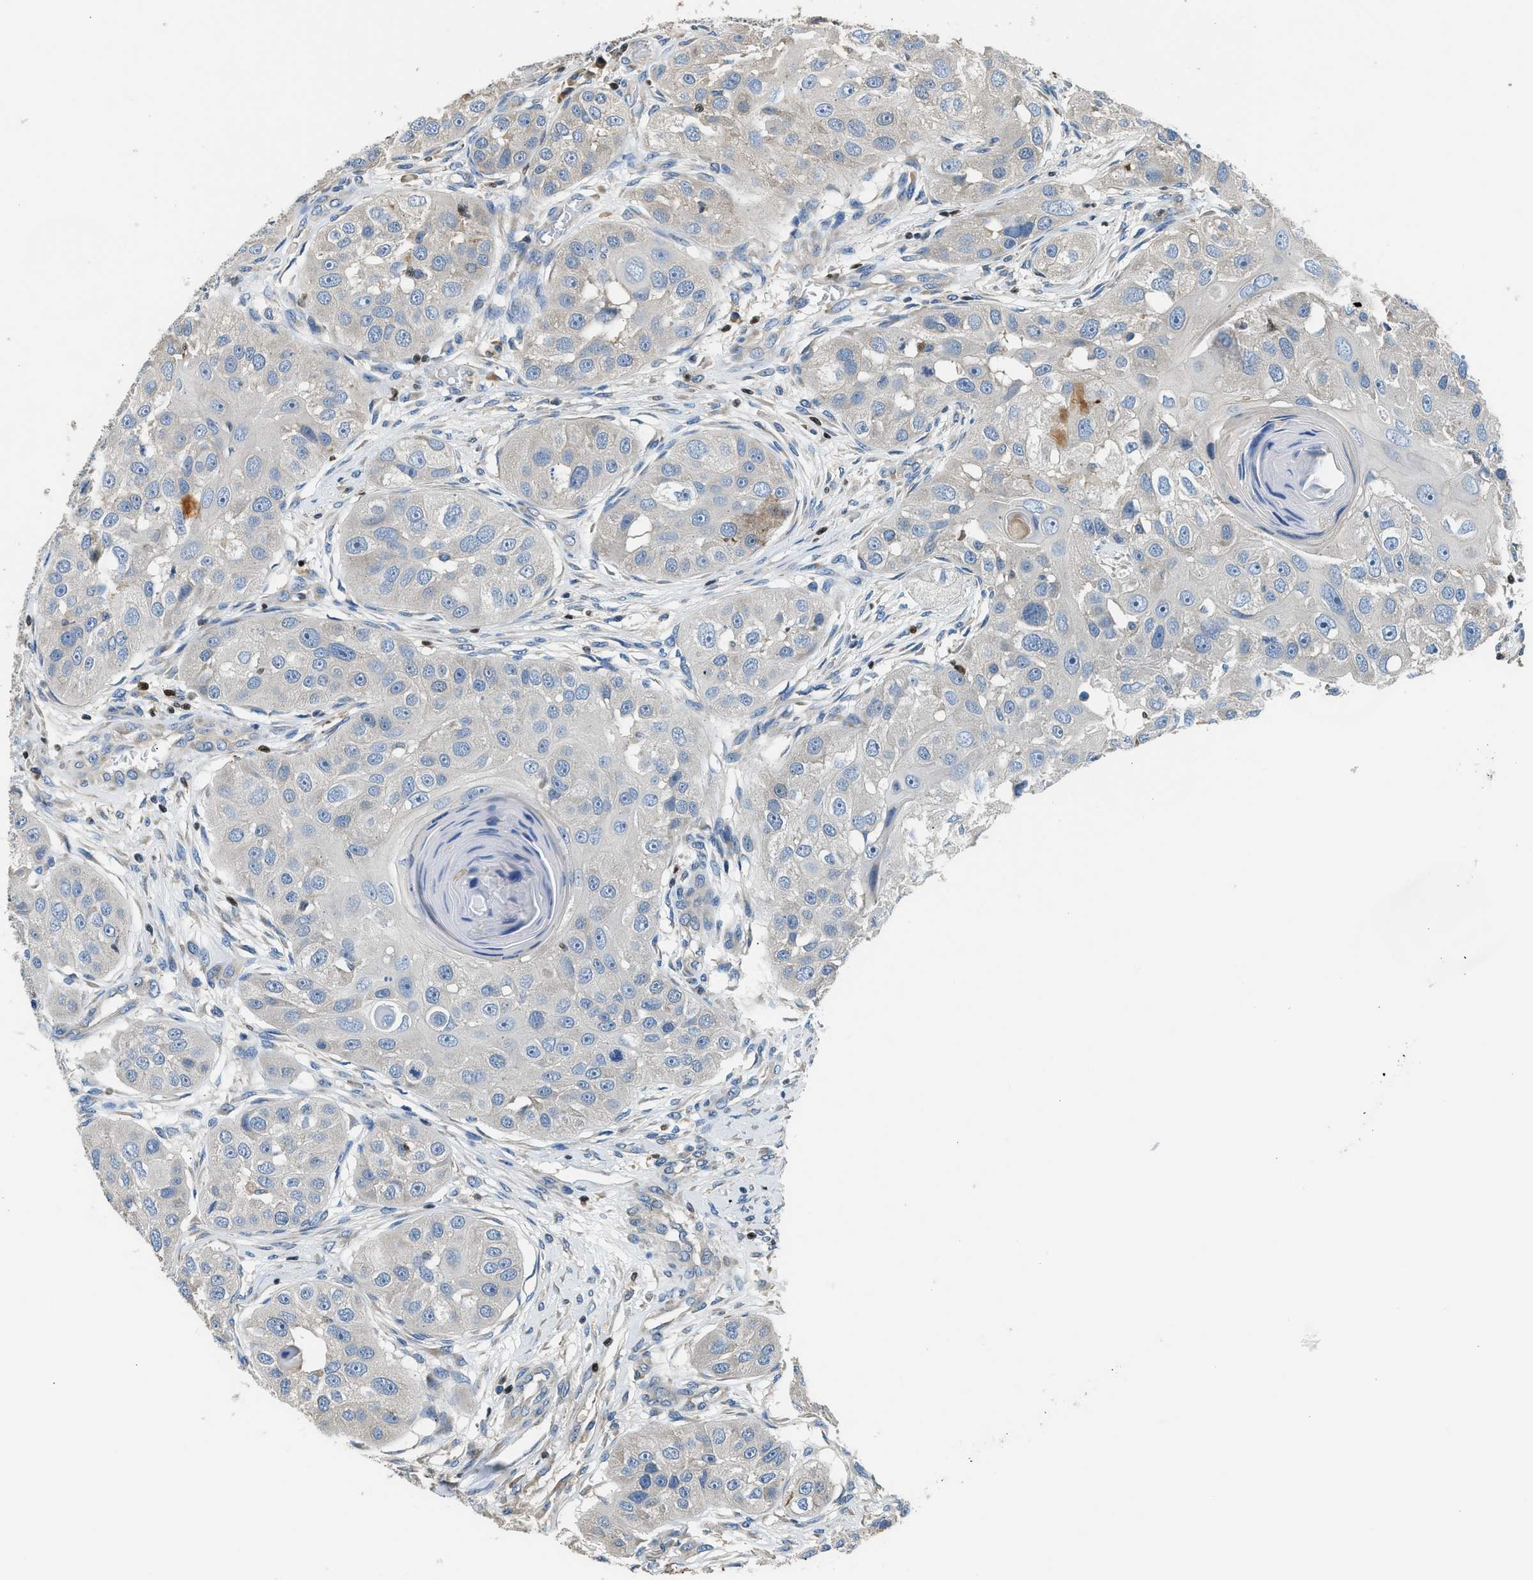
{"staining": {"intensity": "negative", "quantity": "none", "location": "none"}, "tissue": "head and neck cancer", "cell_type": "Tumor cells", "image_type": "cancer", "snomed": [{"axis": "morphology", "description": "Normal tissue, NOS"}, {"axis": "morphology", "description": "Squamous cell carcinoma, NOS"}, {"axis": "topography", "description": "Skeletal muscle"}, {"axis": "topography", "description": "Head-Neck"}], "caption": "High power microscopy micrograph of an immunohistochemistry (IHC) photomicrograph of head and neck cancer (squamous cell carcinoma), revealing no significant positivity in tumor cells.", "gene": "TOX", "patient": {"sex": "male", "age": 51}}